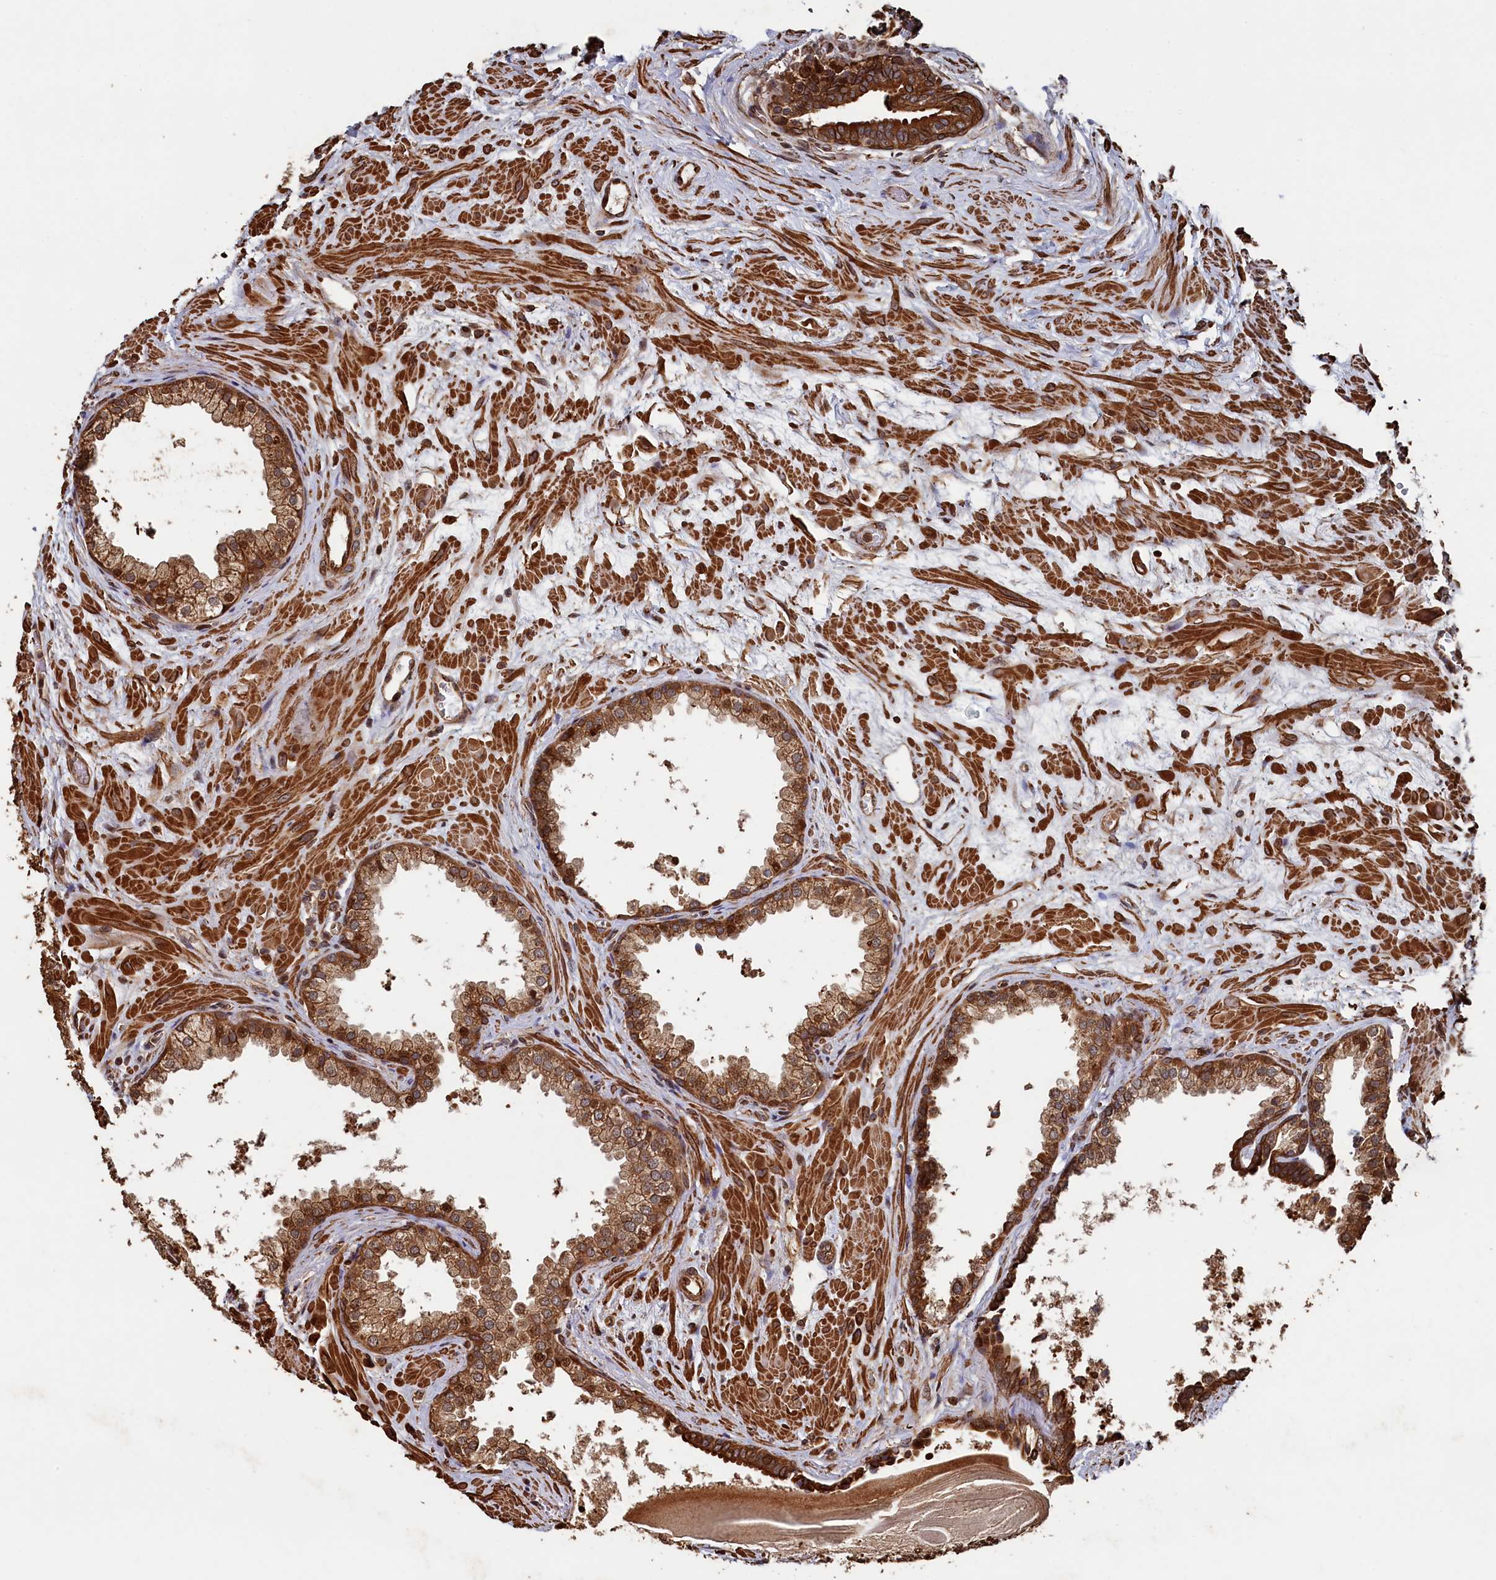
{"staining": {"intensity": "moderate", "quantity": ">75%", "location": "cytoplasmic/membranous,nuclear"}, "tissue": "prostate", "cell_type": "Glandular cells", "image_type": "normal", "snomed": [{"axis": "morphology", "description": "Normal tissue, NOS"}, {"axis": "topography", "description": "Prostate"}], "caption": "Immunohistochemistry (IHC) histopathology image of normal prostate: human prostate stained using IHC displays medium levels of moderate protein expression localized specifically in the cytoplasmic/membranous,nuclear of glandular cells, appearing as a cytoplasmic/membranous,nuclear brown color.", "gene": "PIGN", "patient": {"sex": "male", "age": 48}}